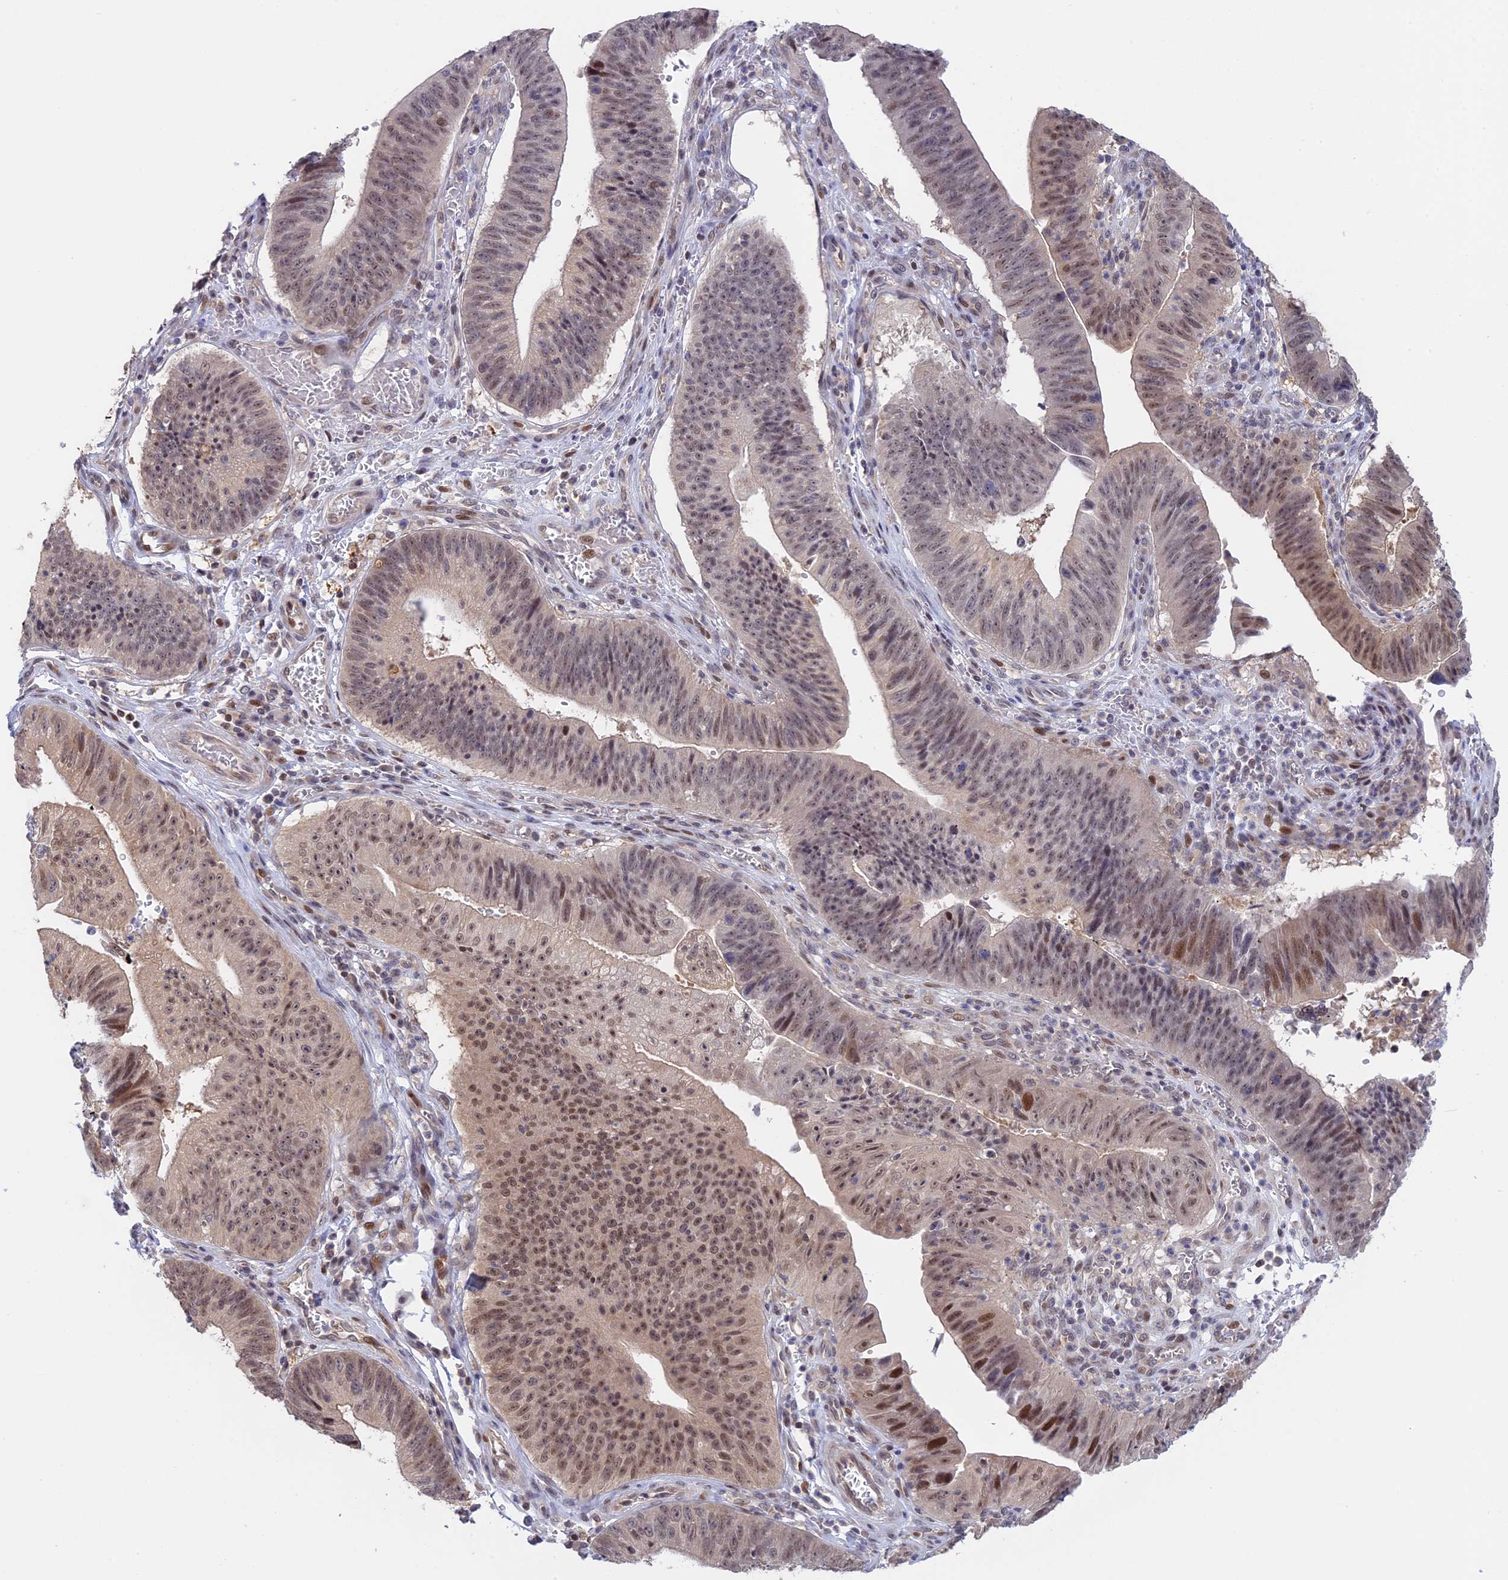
{"staining": {"intensity": "moderate", "quantity": "25%-75%", "location": "nuclear"}, "tissue": "stomach cancer", "cell_type": "Tumor cells", "image_type": "cancer", "snomed": [{"axis": "morphology", "description": "Adenocarcinoma, NOS"}, {"axis": "topography", "description": "Stomach"}], "caption": "Immunohistochemistry (IHC) photomicrograph of stomach adenocarcinoma stained for a protein (brown), which shows medium levels of moderate nuclear positivity in about 25%-75% of tumor cells.", "gene": "GSKIP", "patient": {"sex": "male", "age": 59}}